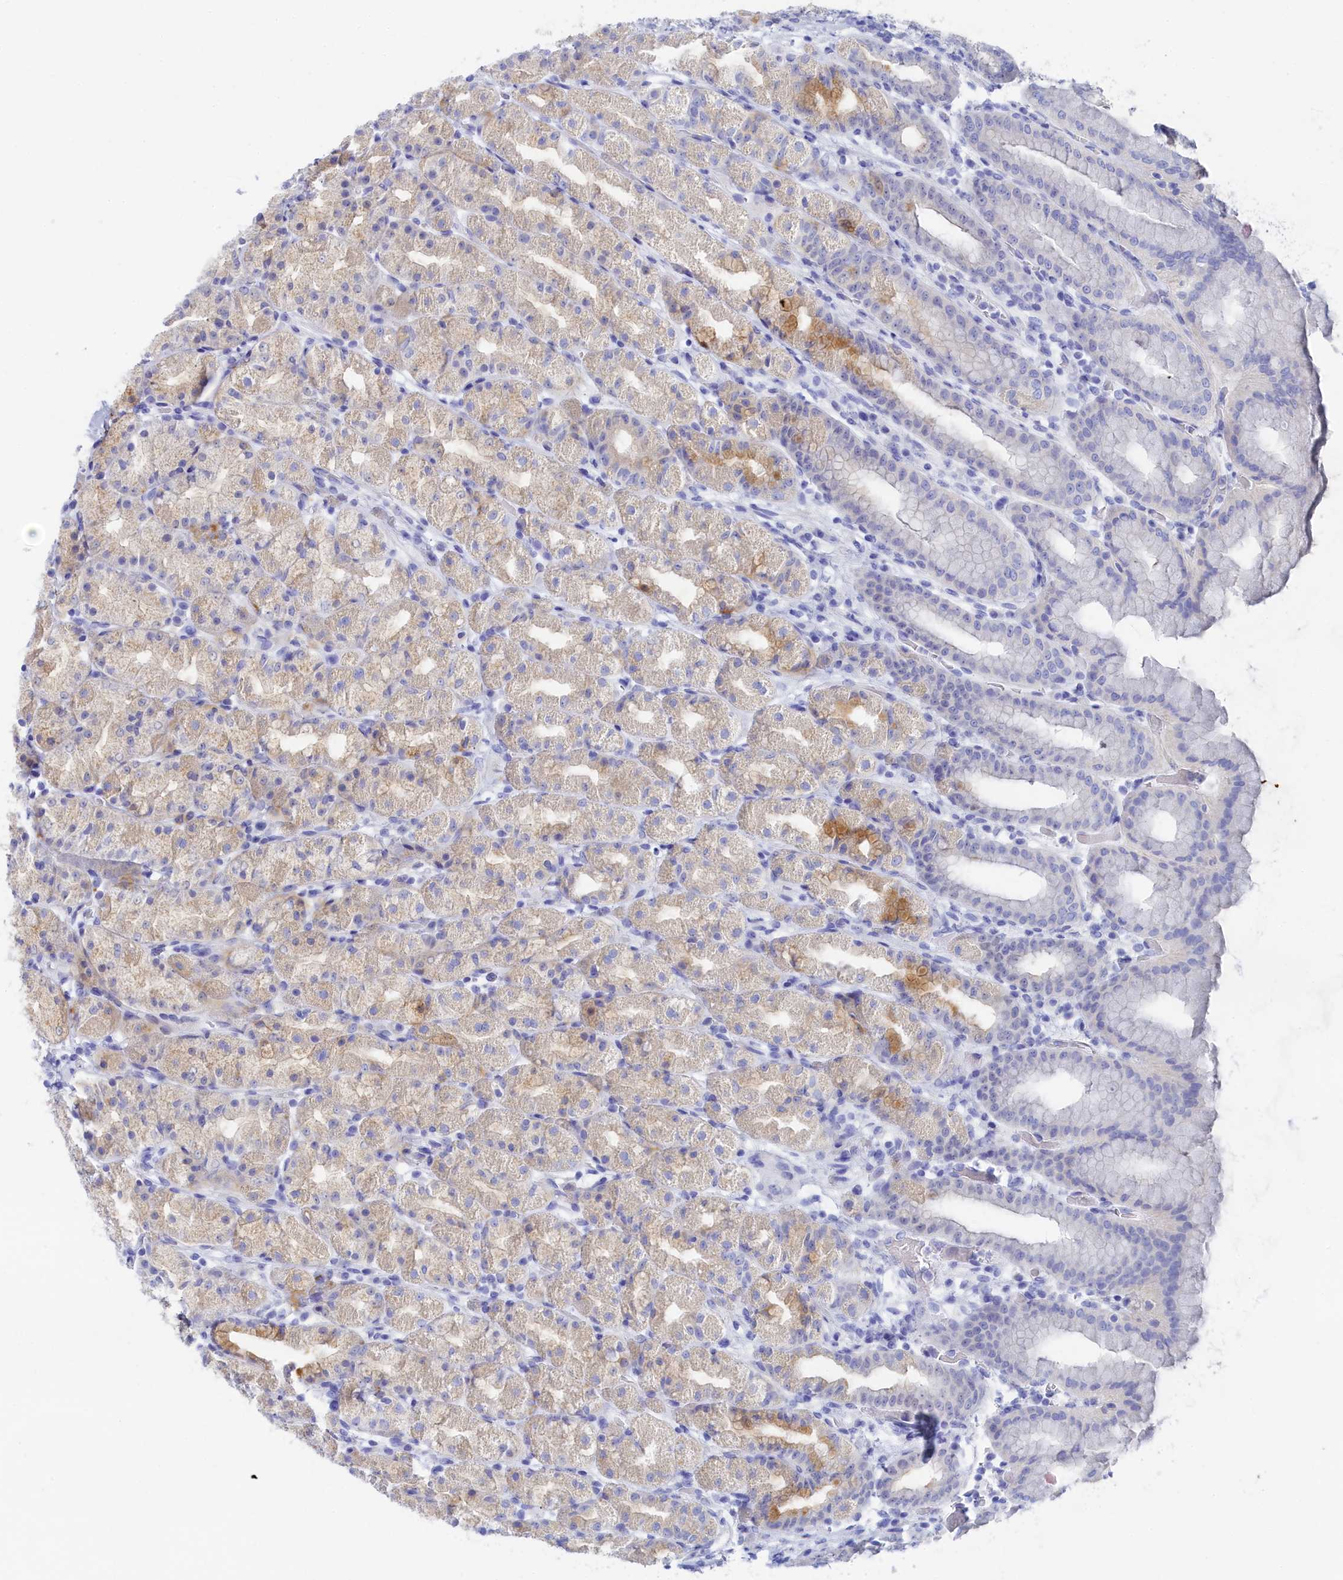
{"staining": {"intensity": "moderate", "quantity": "<25%", "location": "cytoplasmic/membranous"}, "tissue": "stomach", "cell_type": "Glandular cells", "image_type": "normal", "snomed": [{"axis": "morphology", "description": "Normal tissue, NOS"}, {"axis": "topography", "description": "Stomach, upper"}], "caption": "Immunohistochemistry staining of normal stomach, which displays low levels of moderate cytoplasmic/membranous positivity in about <25% of glandular cells indicating moderate cytoplasmic/membranous protein expression. The staining was performed using DAB (3,3'-diaminobenzidine) (brown) for protein detection and nuclei were counterstained in hematoxylin (blue).", "gene": "TRIM10", "patient": {"sex": "male", "age": 68}}